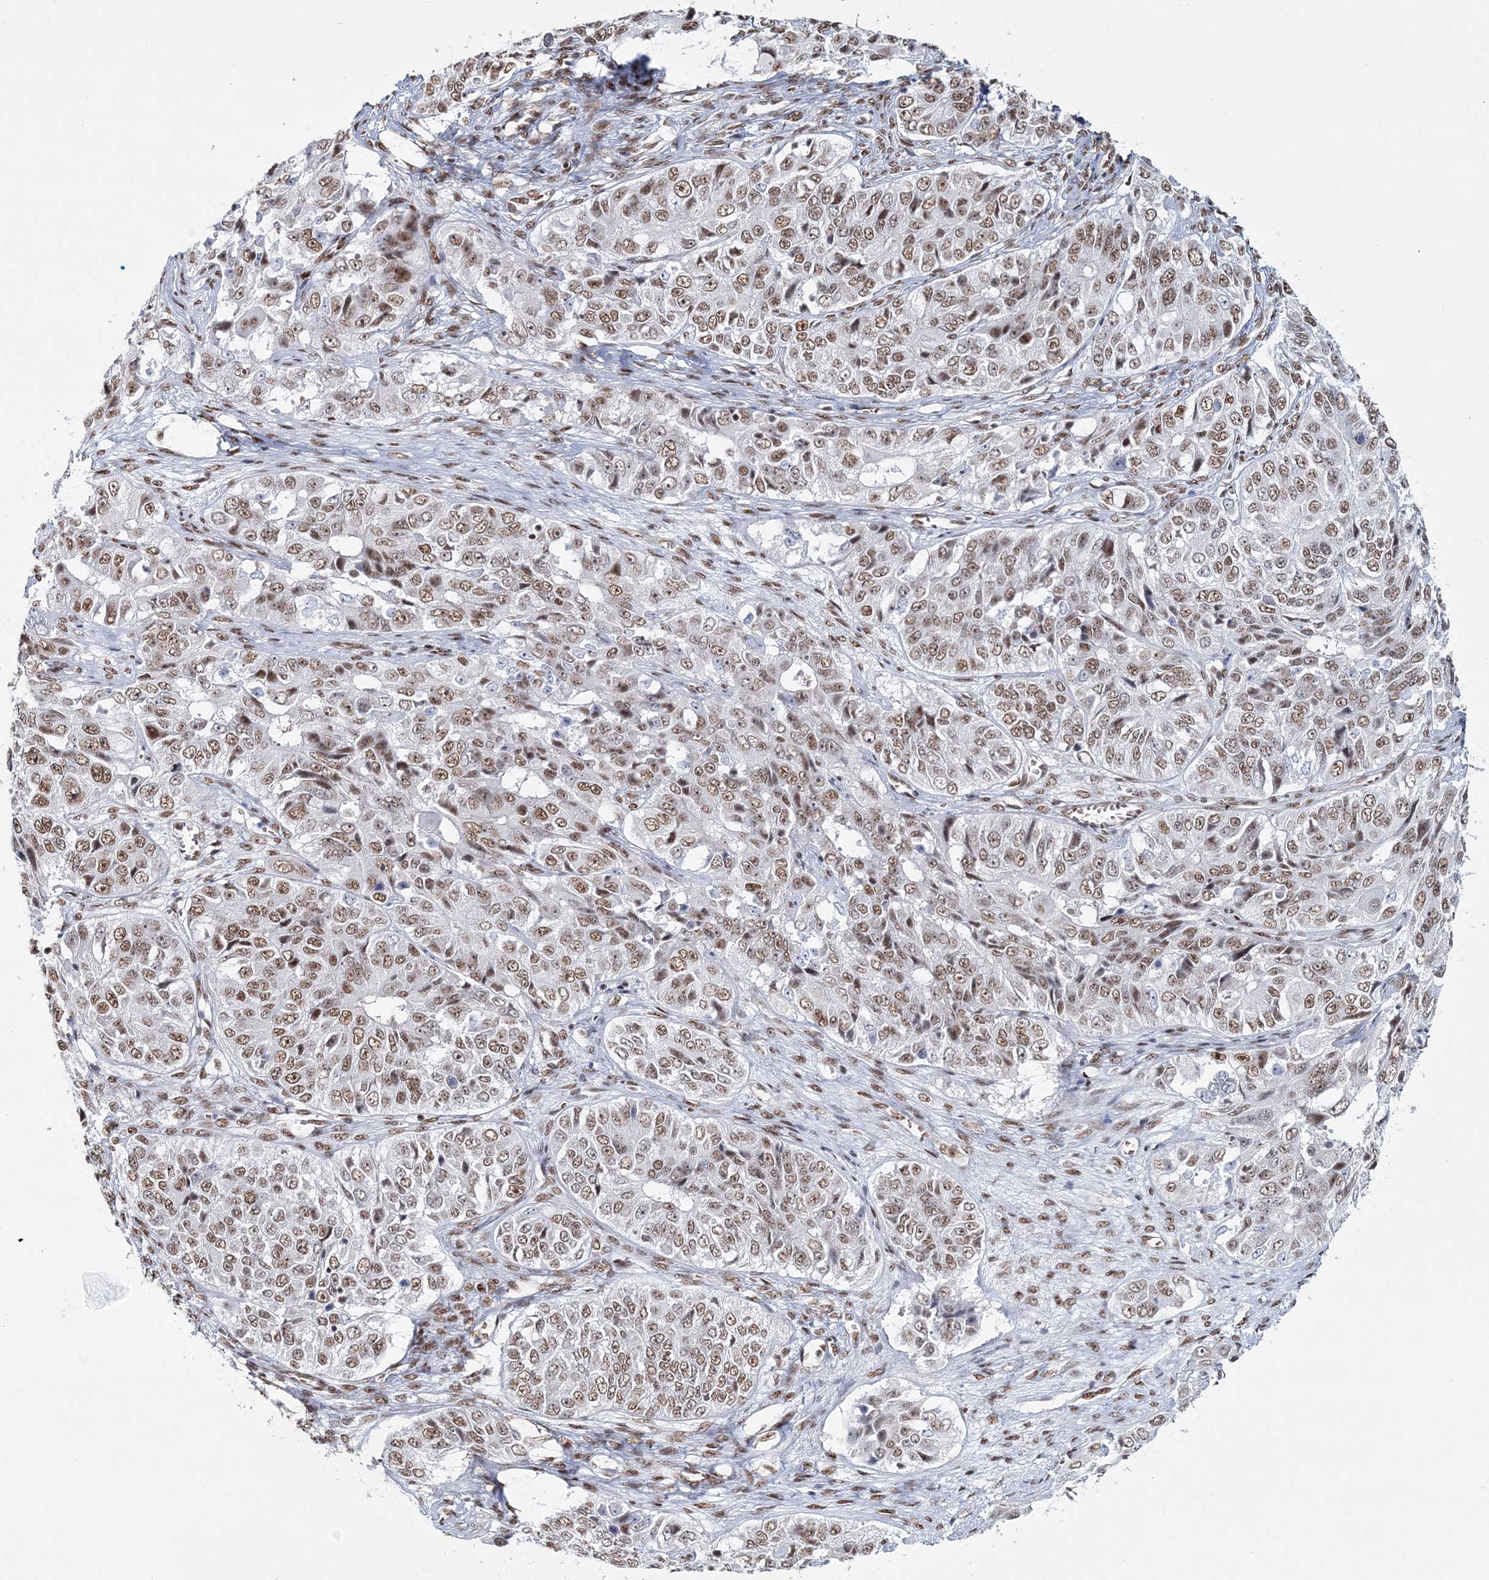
{"staining": {"intensity": "moderate", "quantity": ">75%", "location": "nuclear"}, "tissue": "ovarian cancer", "cell_type": "Tumor cells", "image_type": "cancer", "snomed": [{"axis": "morphology", "description": "Carcinoma, endometroid"}, {"axis": "topography", "description": "Ovary"}], "caption": "A photomicrograph of endometroid carcinoma (ovarian) stained for a protein shows moderate nuclear brown staining in tumor cells. The staining is performed using DAB brown chromogen to label protein expression. The nuclei are counter-stained blue using hematoxylin.", "gene": "QRICH1", "patient": {"sex": "female", "age": 51}}